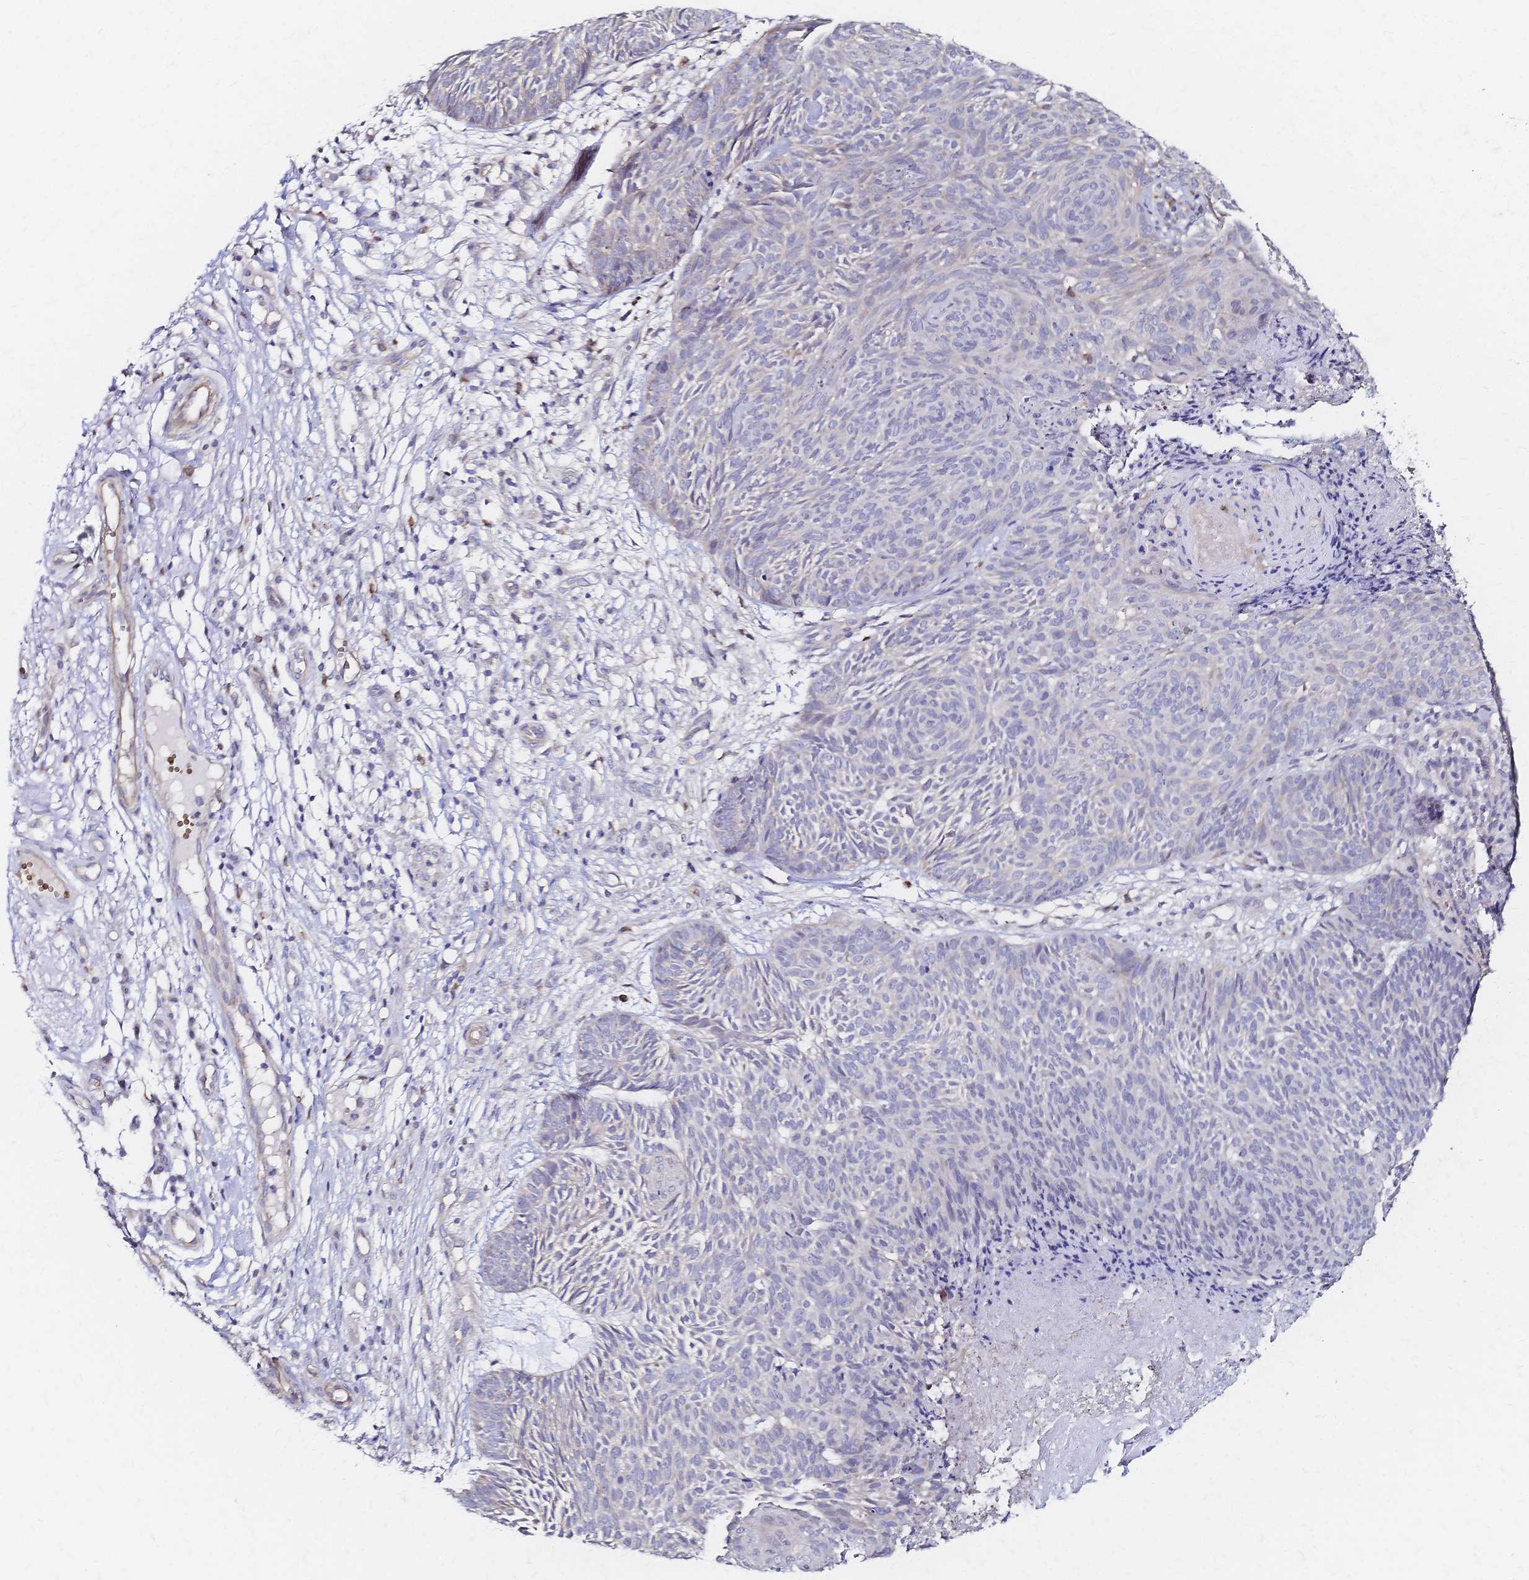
{"staining": {"intensity": "negative", "quantity": "none", "location": "none"}, "tissue": "skin cancer", "cell_type": "Tumor cells", "image_type": "cancer", "snomed": [{"axis": "morphology", "description": "Basal cell carcinoma"}, {"axis": "topography", "description": "Skin"}, {"axis": "topography", "description": "Skin of trunk"}], "caption": "Basal cell carcinoma (skin) was stained to show a protein in brown. There is no significant positivity in tumor cells. (DAB (3,3'-diaminobenzidine) IHC, high magnification).", "gene": "SLC5A1", "patient": {"sex": "male", "age": 74}}